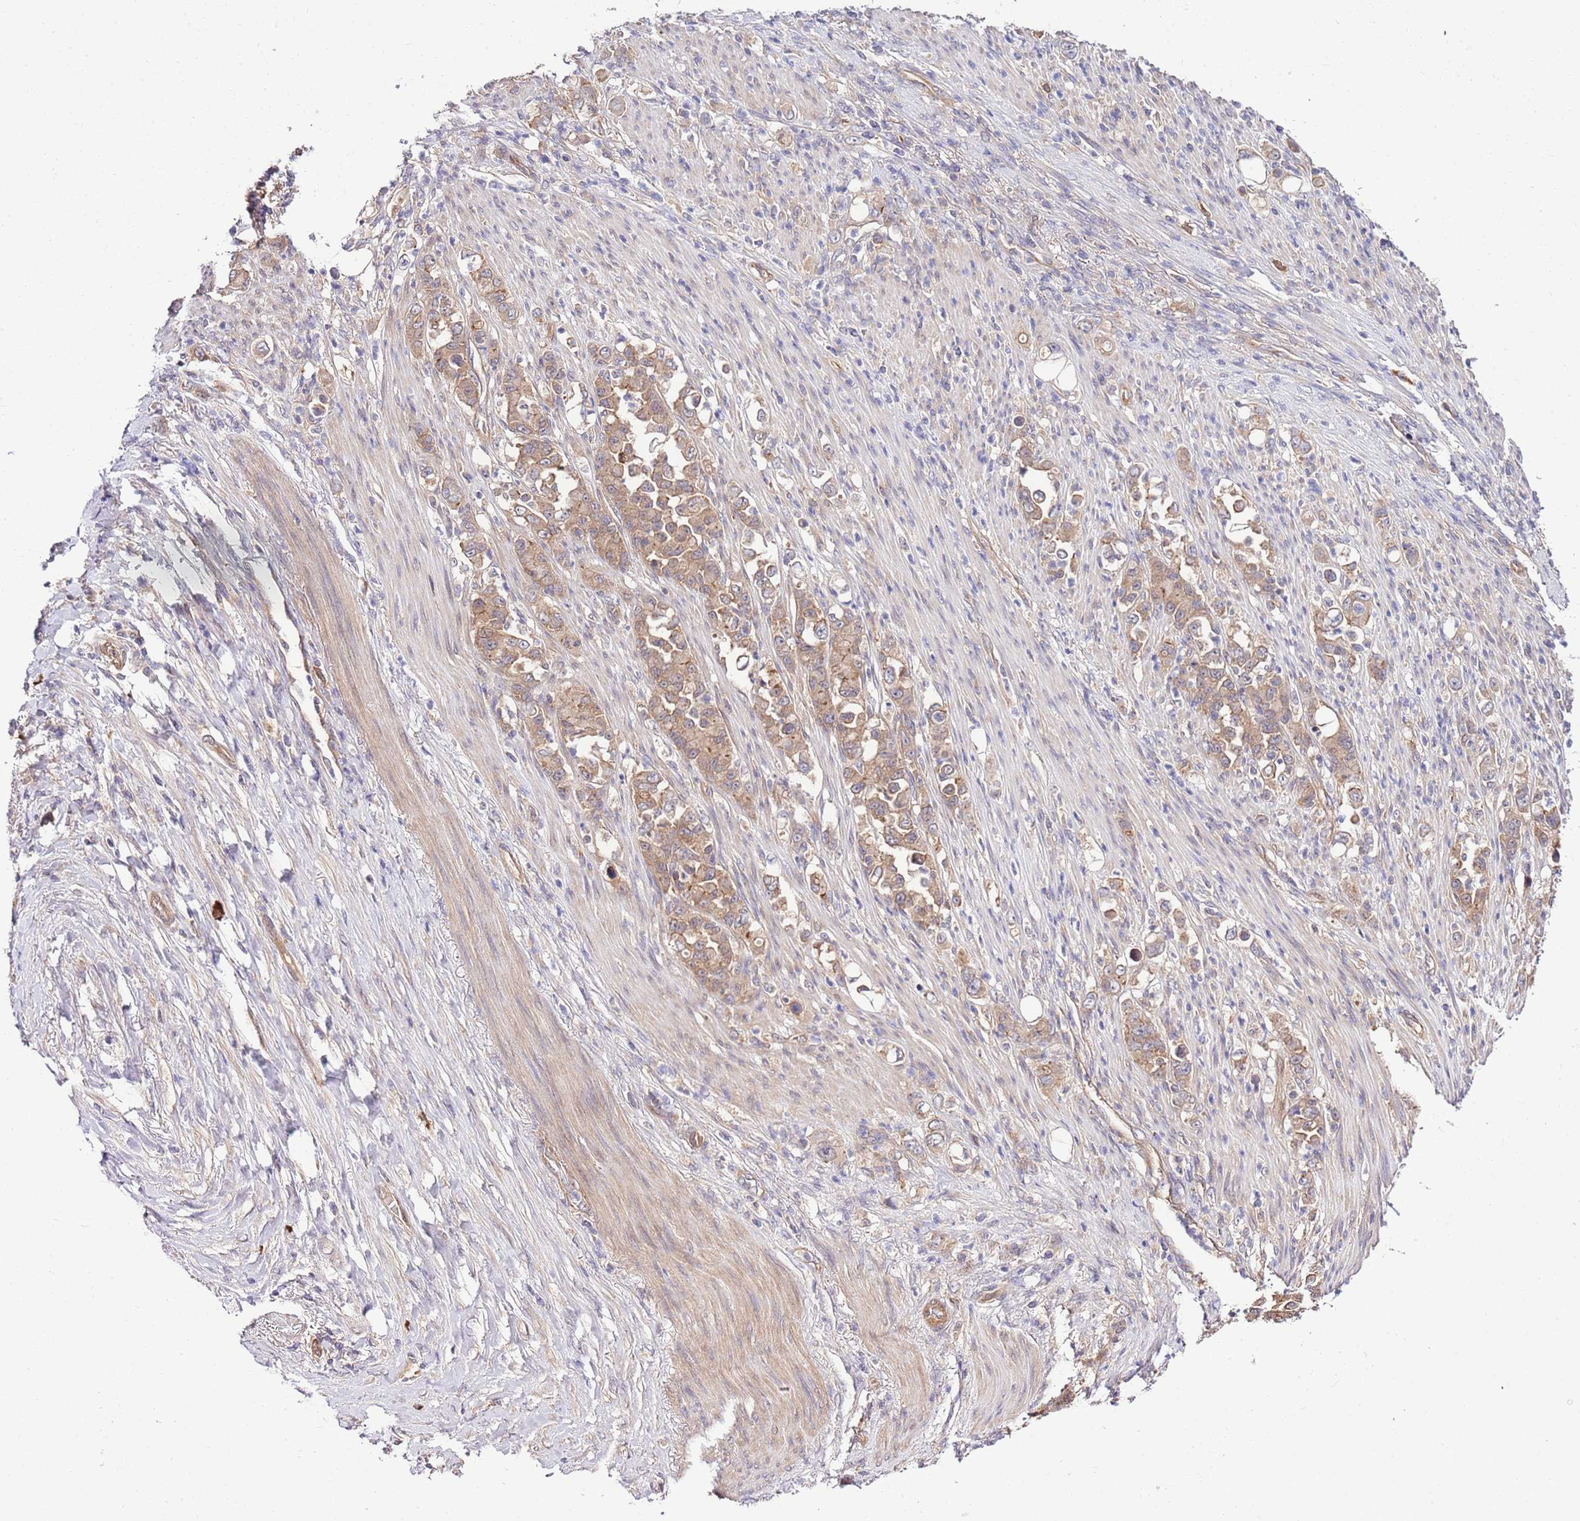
{"staining": {"intensity": "moderate", "quantity": ">75%", "location": "cytoplasmic/membranous"}, "tissue": "stomach cancer", "cell_type": "Tumor cells", "image_type": "cancer", "snomed": [{"axis": "morphology", "description": "Normal tissue, NOS"}, {"axis": "morphology", "description": "Adenocarcinoma, NOS"}, {"axis": "topography", "description": "Stomach"}], "caption": "Immunohistochemical staining of stomach cancer exhibits moderate cytoplasmic/membranous protein positivity in approximately >75% of tumor cells.", "gene": "DONSON", "patient": {"sex": "female", "age": 79}}